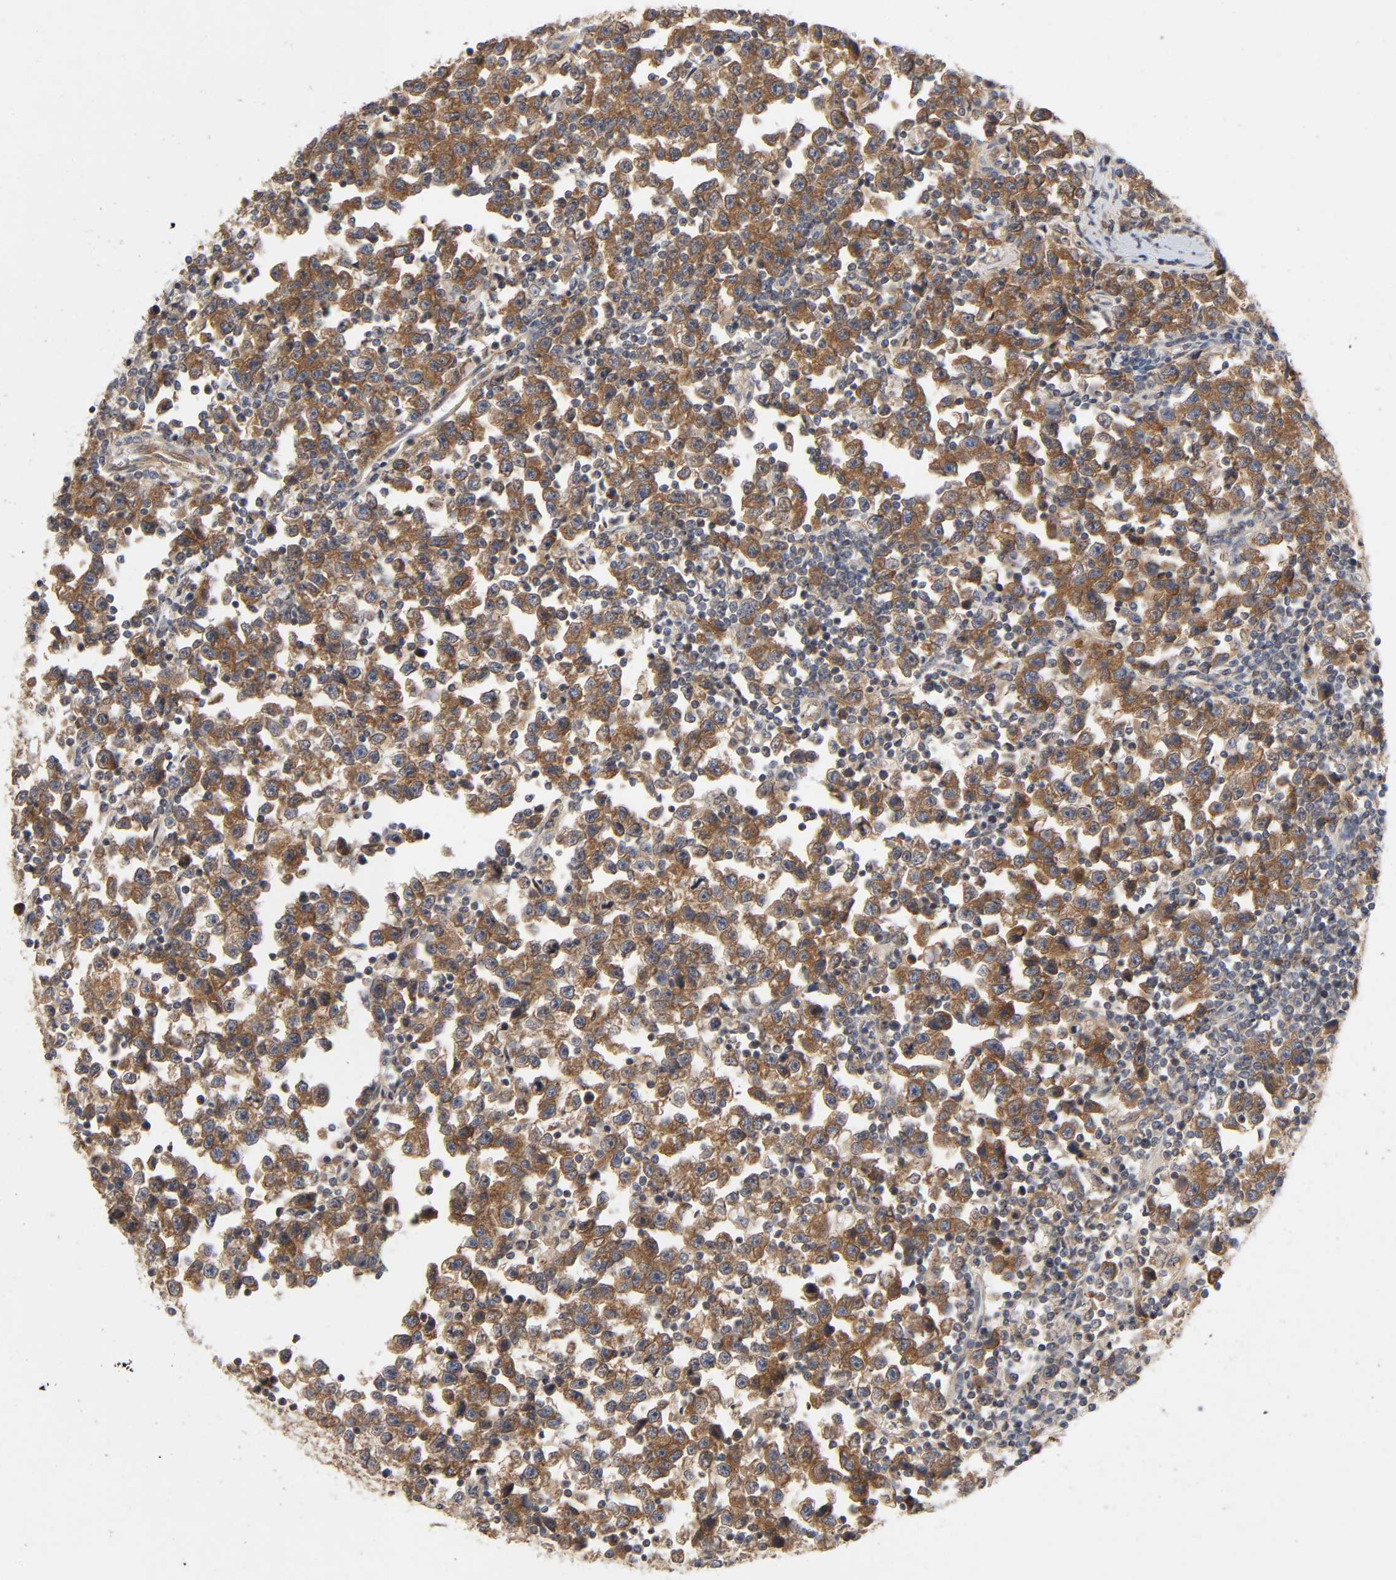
{"staining": {"intensity": "moderate", "quantity": ">75%", "location": "cytoplasmic/membranous"}, "tissue": "testis cancer", "cell_type": "Tumor cells", "image_type": "cancer", "snomed": [{"axis": "morphology", "description": "Seminoma, NOS"}, {"axis": "topography", "description": "Testis"}], "caption": "Seminoma (testis) tissue exhibits moderate cytoplasmic/membranous positivity in about >75% of tumor cells", "gene": "CPB2", "patient": {"sex": "male", "age": 43}}